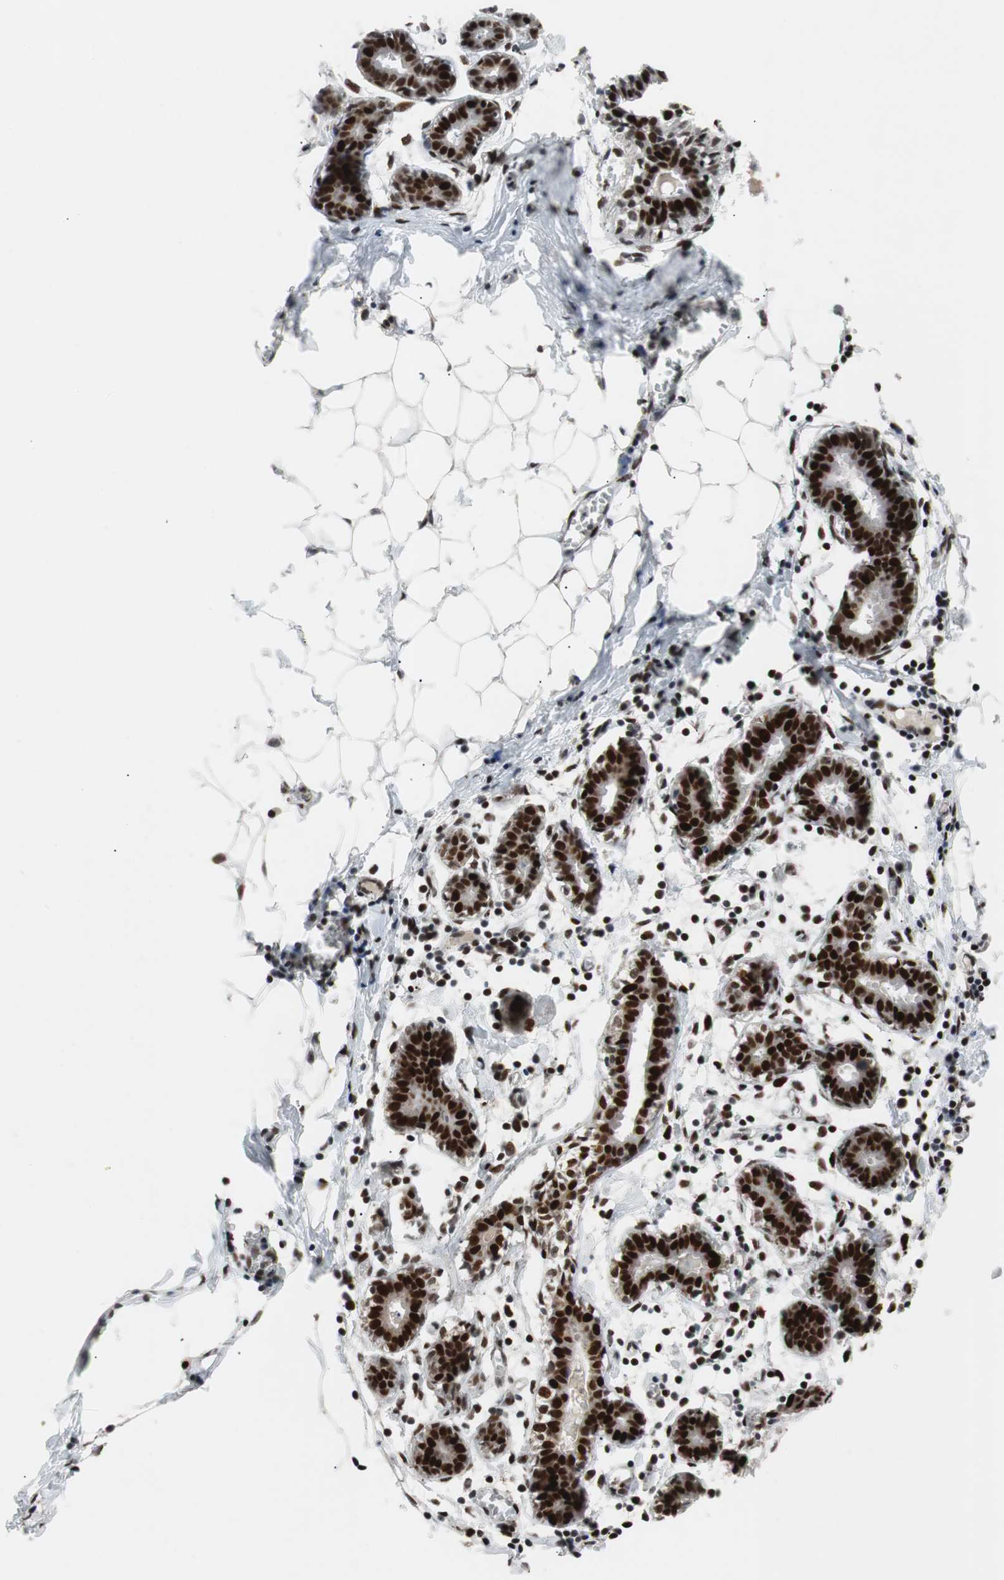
{"staining": {"intensity": "moderate", "quantity": "25%-75%", "location": "nuclear"}, "tissue": "breast", "cell_type": "Adipocytes", "image_type": "normal", "snomed": [{"axis": "morphology", "description": "Normal tissue, NOS"}, {"axis": "topography", "description": "Breast"}], "caption": "Breast was stained to show a protein in brown. There is medium levels of moderate nuclear expression in approximately 25%-75% of adipocytes. (Brightfield microscopy of DAB IHC at high magnification).", "gene": "NBL1", "patient": {"sex": "female", "age": 27}}